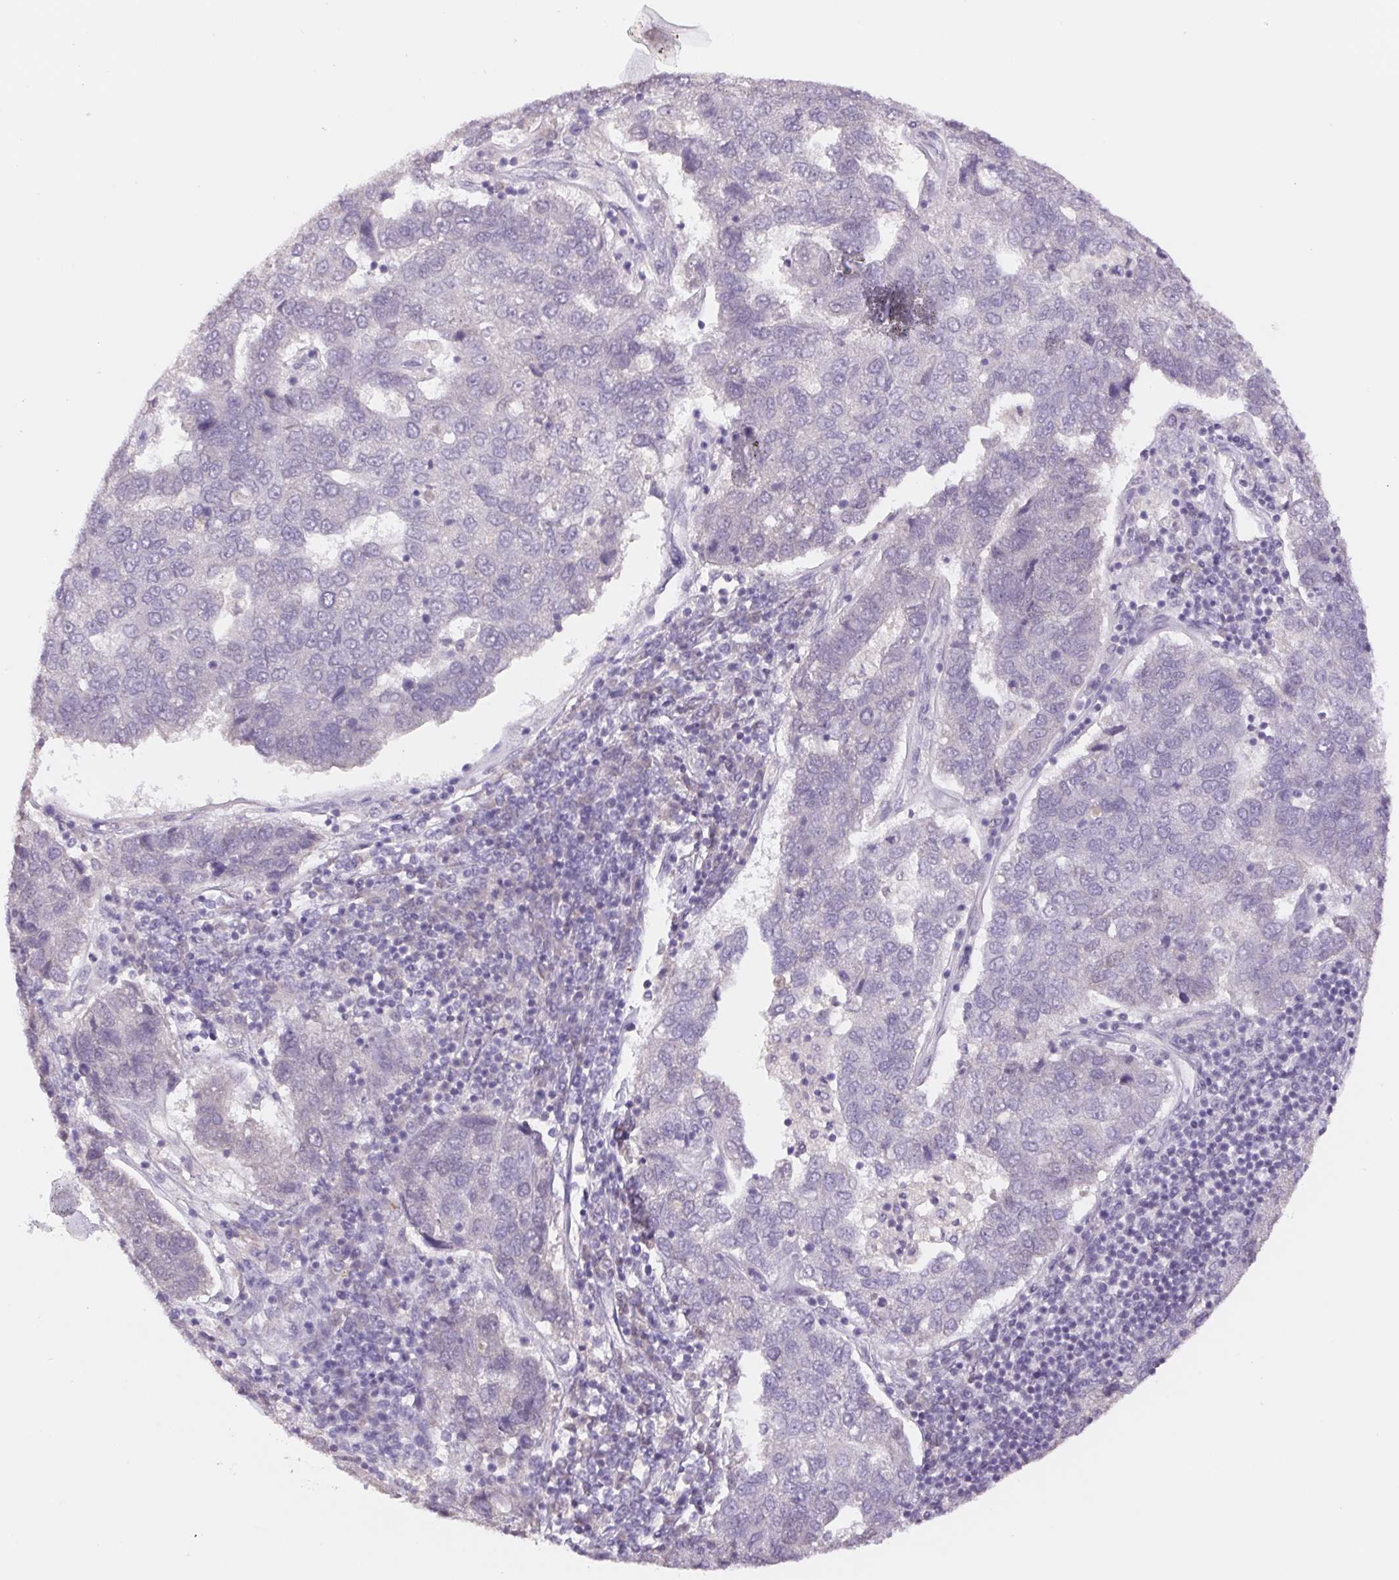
{"staining": {"intensity": "negative", "quantity": "none", "location": "none"}, "tissue": "pancreatic cancer", "cell_type": "Tumor cells", "image_type": "cancer", "snomed": [{"axis": "morphology", "description": "Adenocarcinoma, NOS"}, {"axis": "topography", "description": "Pancreas"}], "caption": "There is no significant staining in tumor cells of adenocarcinoma (pancreatic). The staining was performed using DAB to visualize the protein expression in brown, while the nuclei were stained in blue with hematoxylin (Magnification: 20x).", "gene": "PNMA8B", "patient": {"sex": "female", "age": 61}}